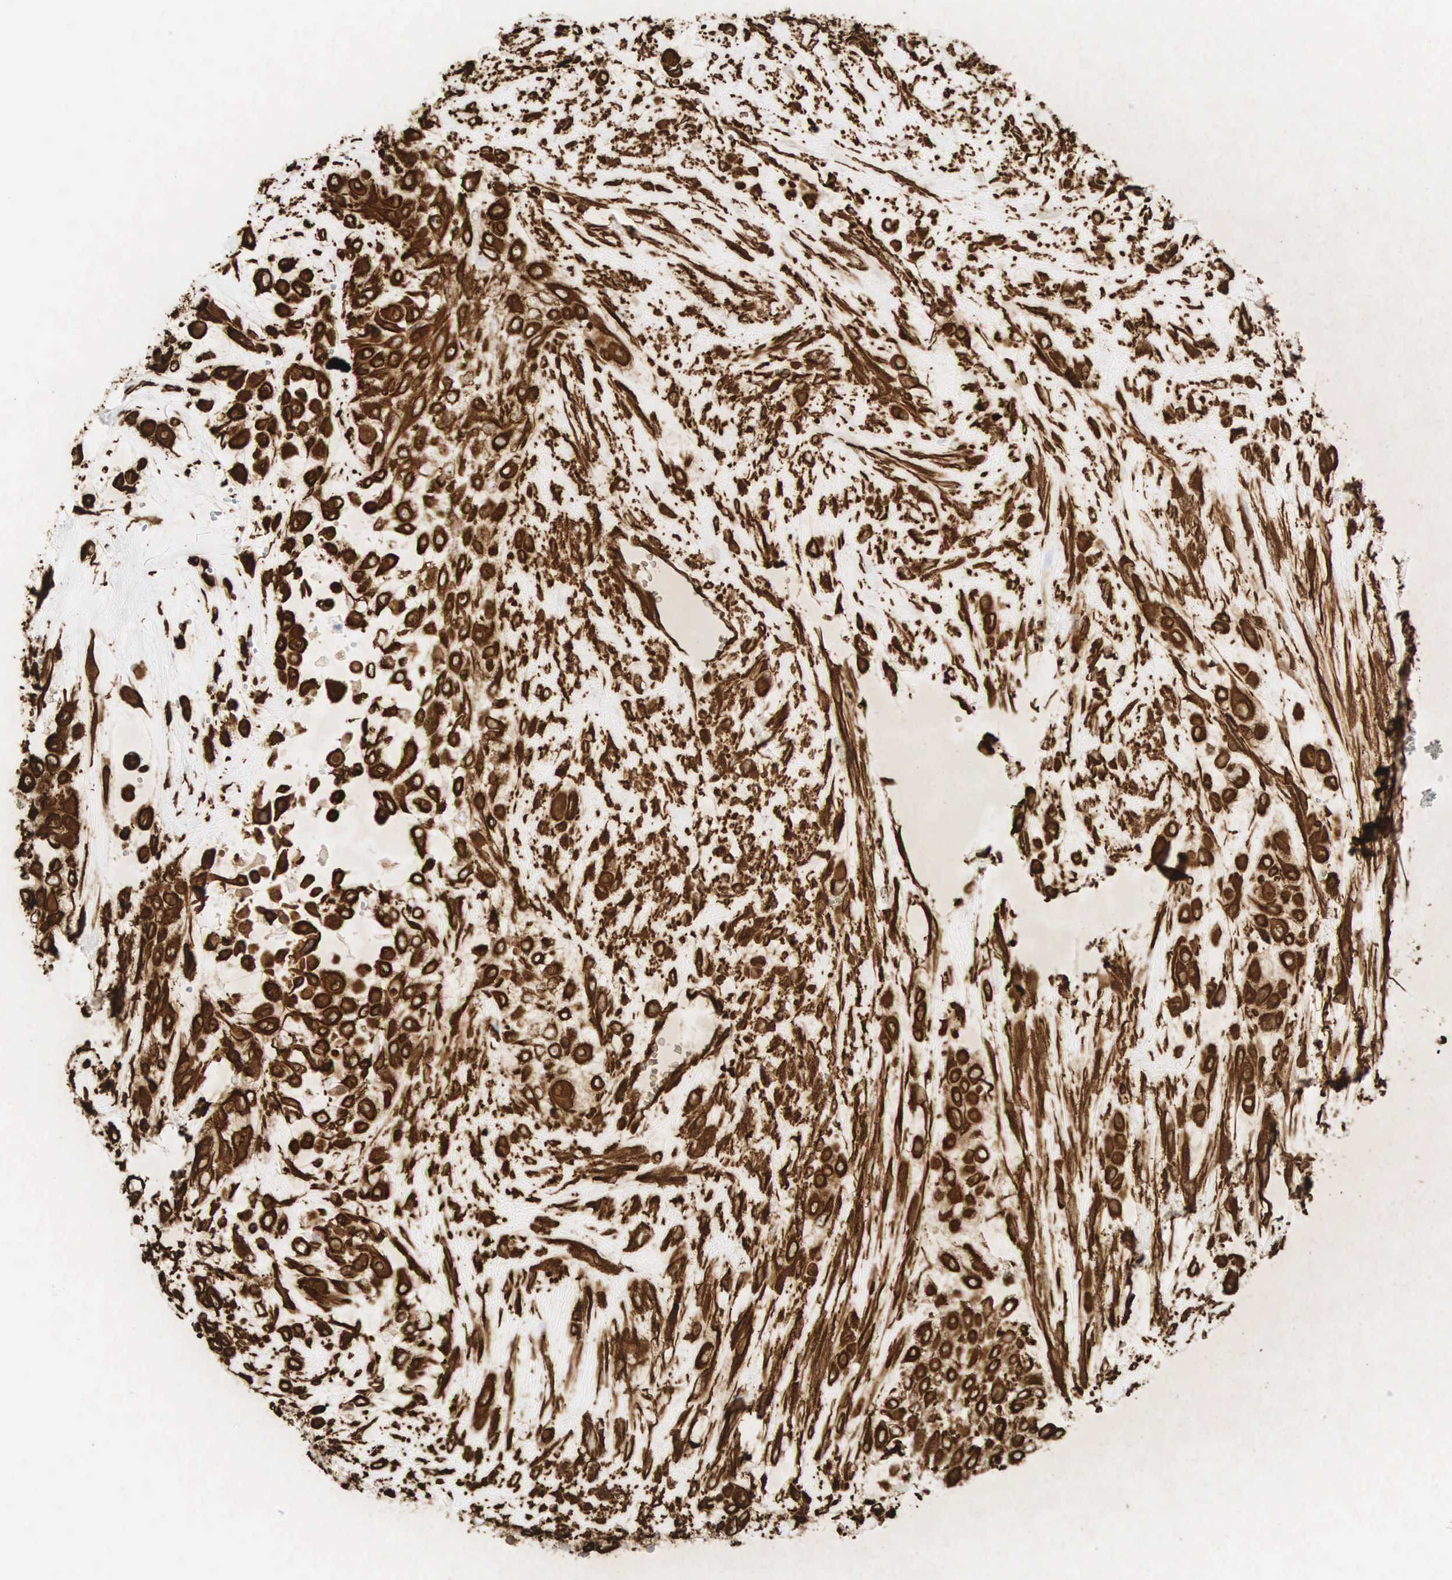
{"staining": {"intensity": "strong", "quantity": ">75%", "location": "cytoplasmic/membranous"}, "tissue": "urothelial cancer", "cell_type": "Tumor cells", "image_type": "cancer", "snomed": [{"axis": "morphology", "description": "Urothelial carcinoma, High grade"}, {"axis": "topography", "description": "Urinary bladder"}], "caption": "DAB (3,3'-diaminobenzidine) immunohistochemical staining of urothelial cancer demonstrates strong cytoplasmic/membranous protein staining in approximately >75% of tumor cells. Immunohistochemistry stains the protein of interest in brown and the nuclei are stained blue.", "gene": "VIM", "patient": {"sex": "male", "age": 57}}